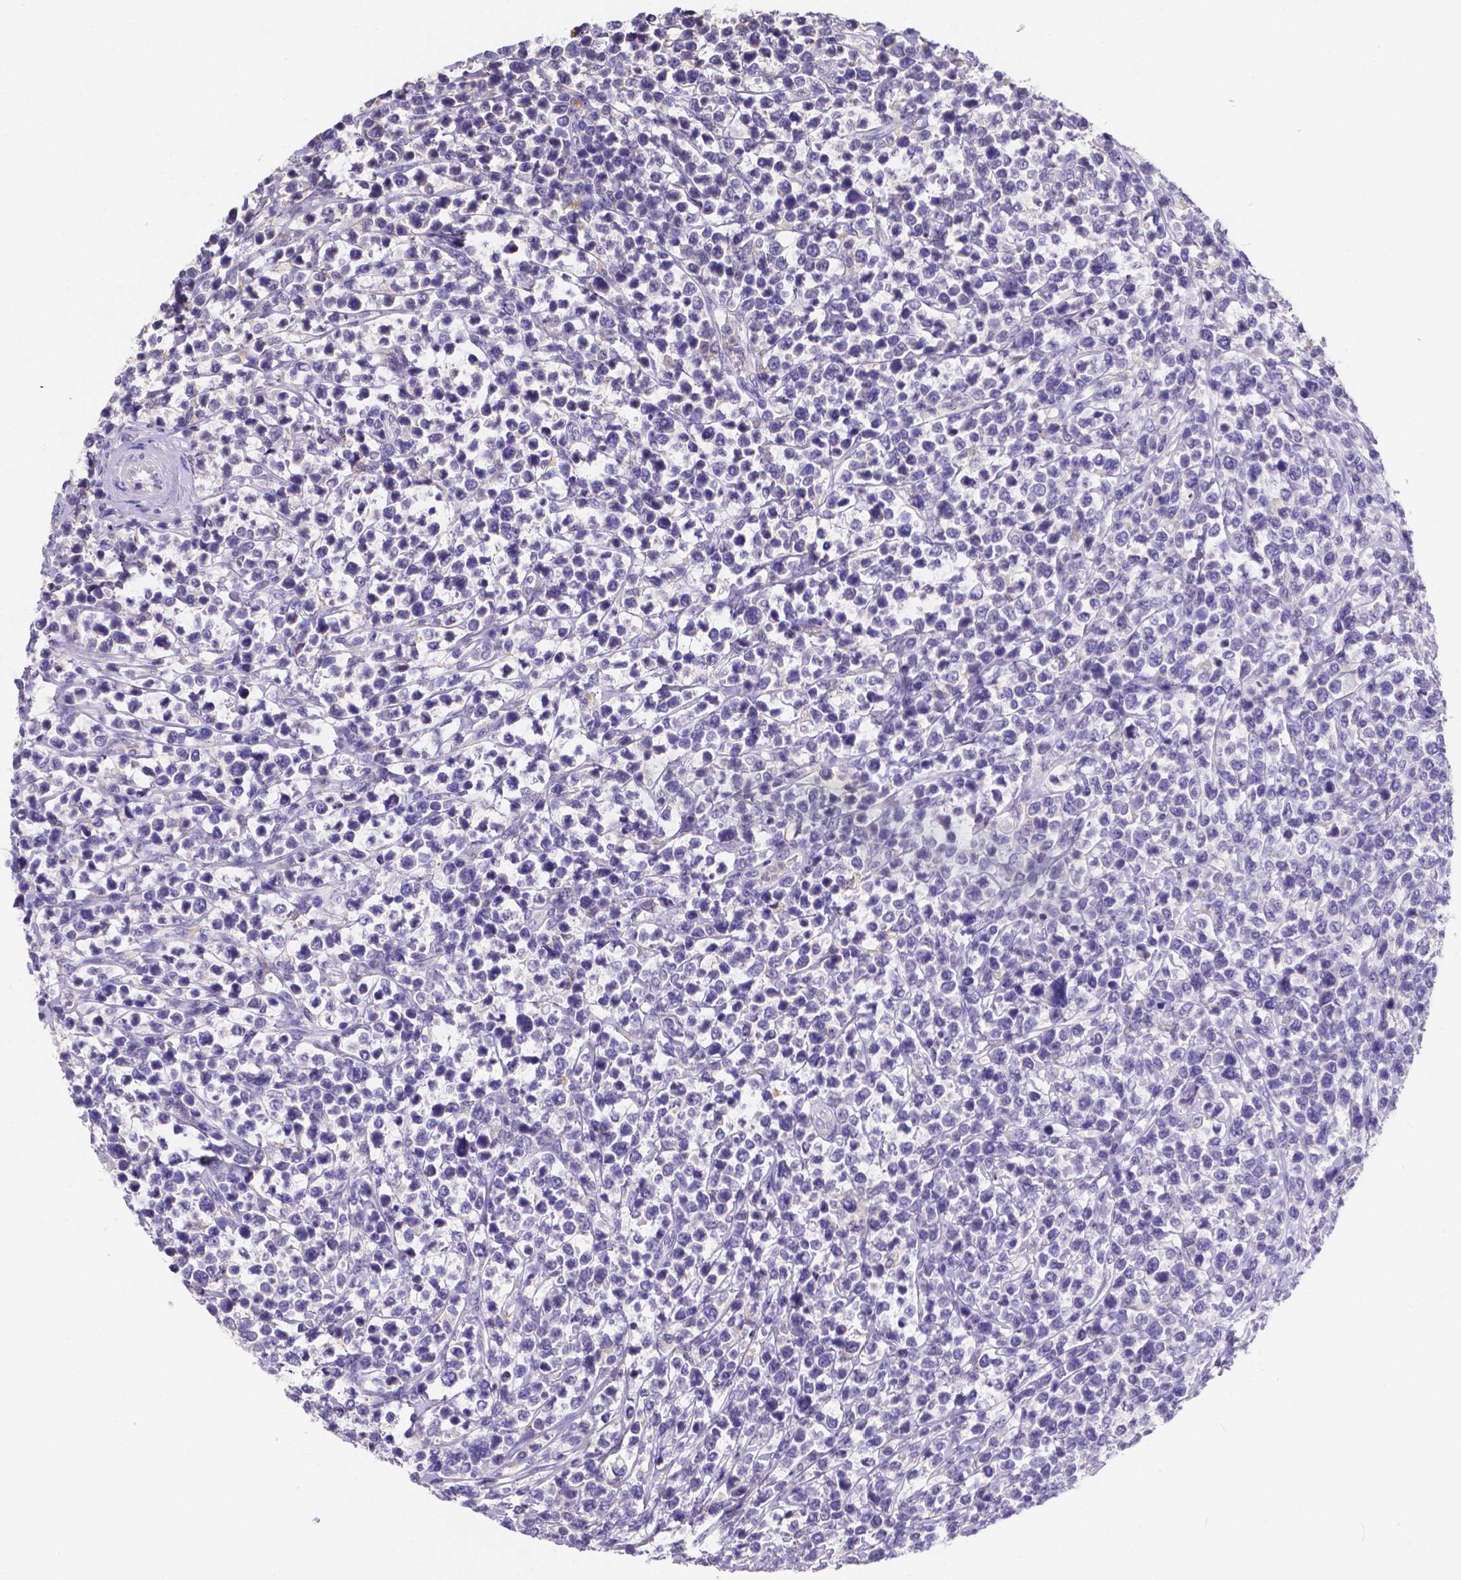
{"staining": {"intensity": "negative", "quantity": "none", "location": "none"}, "tissue": "lymphoma", "cell_type": "Tumor cells", "image_type": "cancer", "snomed": [{"axis": "morphology", "description": "Malignant lymphoma, non-Hodgkin's type, High grade"}, {"axis": "topography", "description": "Soft tissue"}], "caption": "The photomicrograph exhibits no significant positivity in tumor cells of lymphoma.", "gene": "ATP6V1D", "patient": {"sex": "female", "age": 56}}